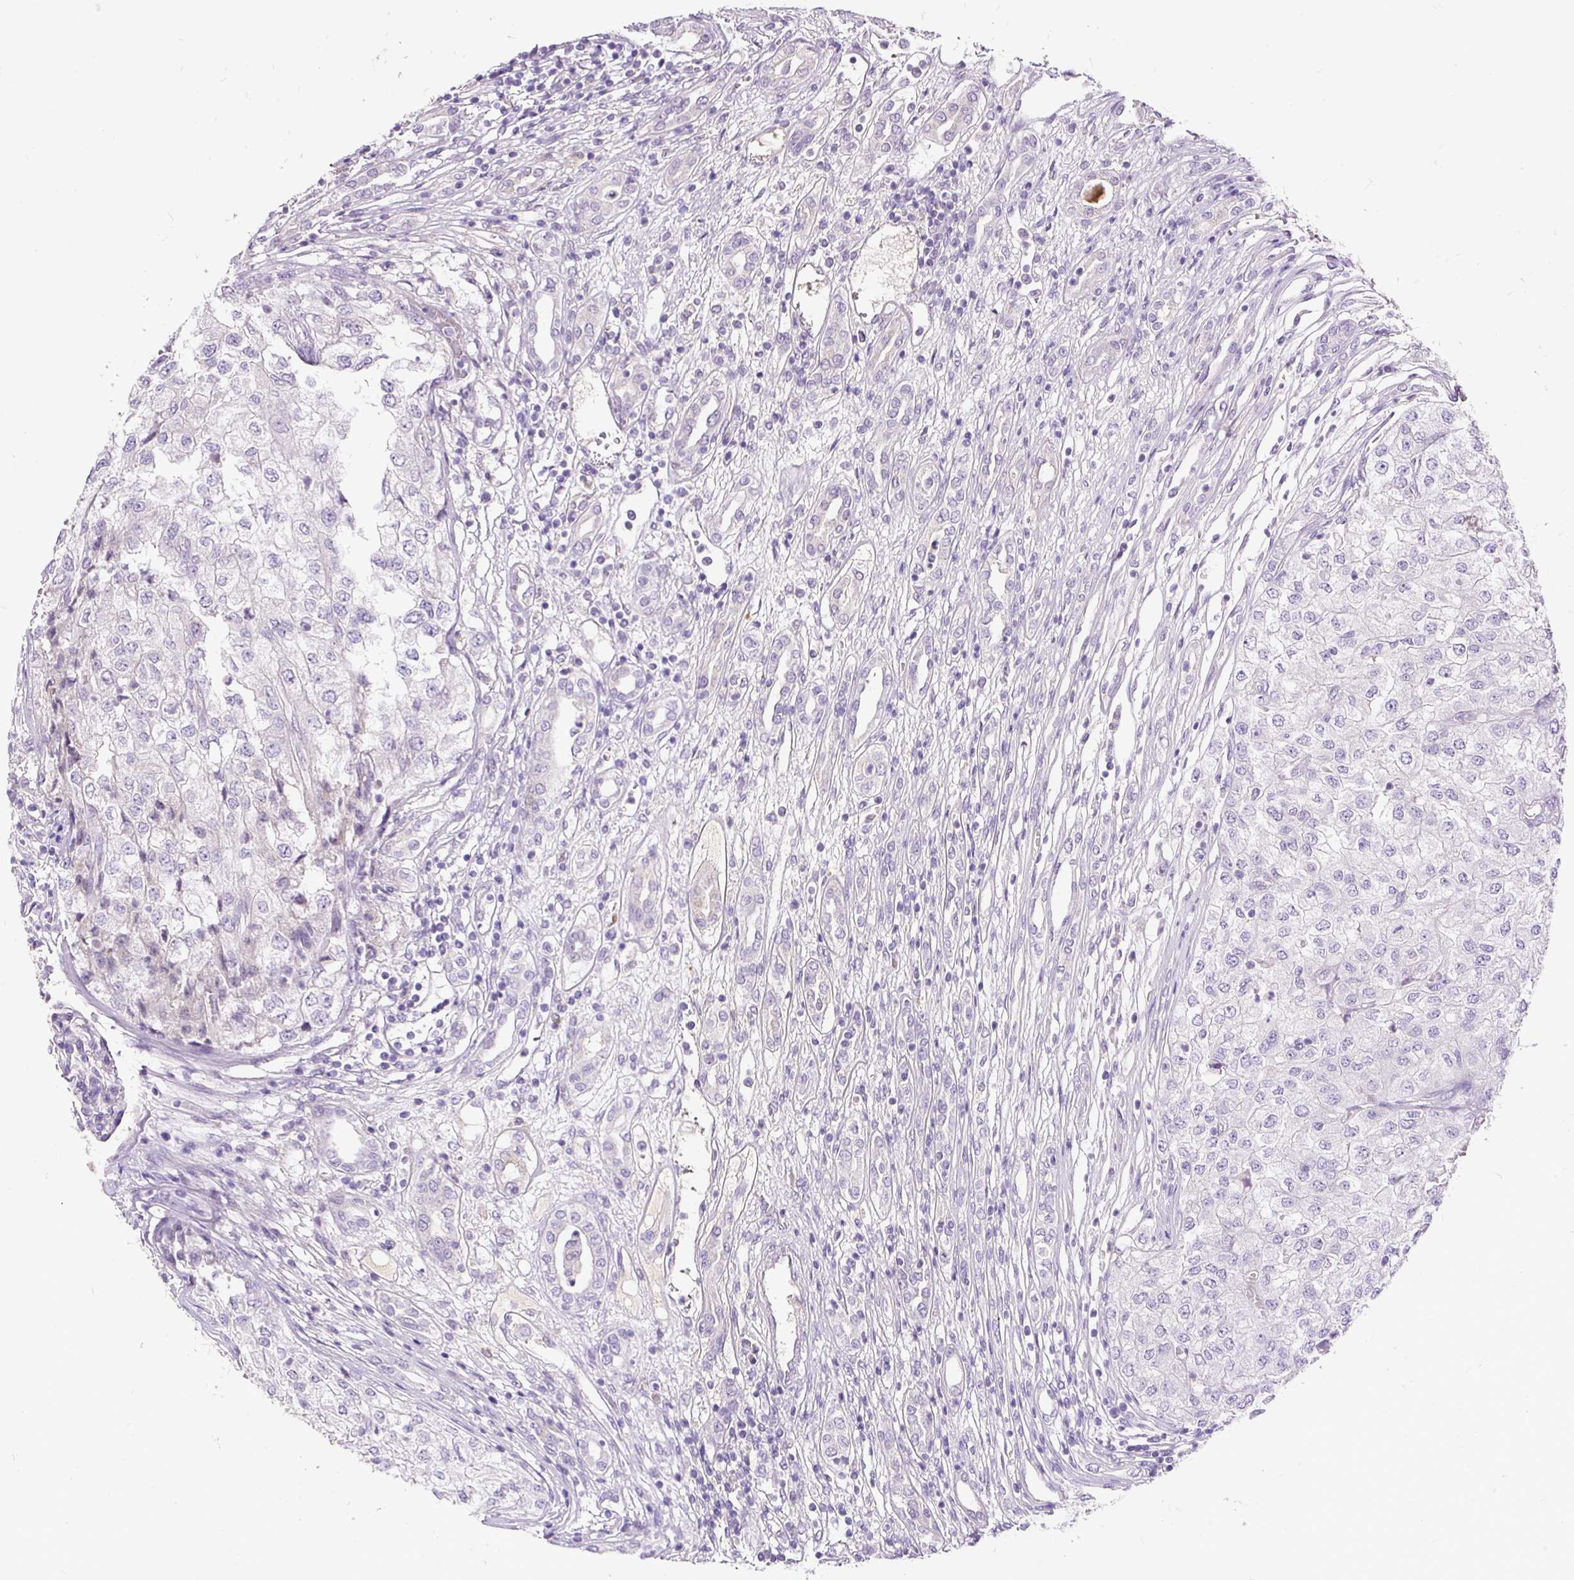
{"staining": {"intensity": "negative", "quantity": "none", "location": "none"}, "tissue": "renal cancer", "cell_type": "Tumor cells", "image_type": "cancer", "snomed": [{"axis": "morphology", "description": "Adenocarcinoma, NOS"}, {"axis": "topography", "description": "Kidney"}], "caption": "Image shows no protein expression in tumor cells of renal cancer (adenocarcinoma) tissue.", "gene": "KRTAP20-3", "patient": {"sex": "female", "age": 54}}